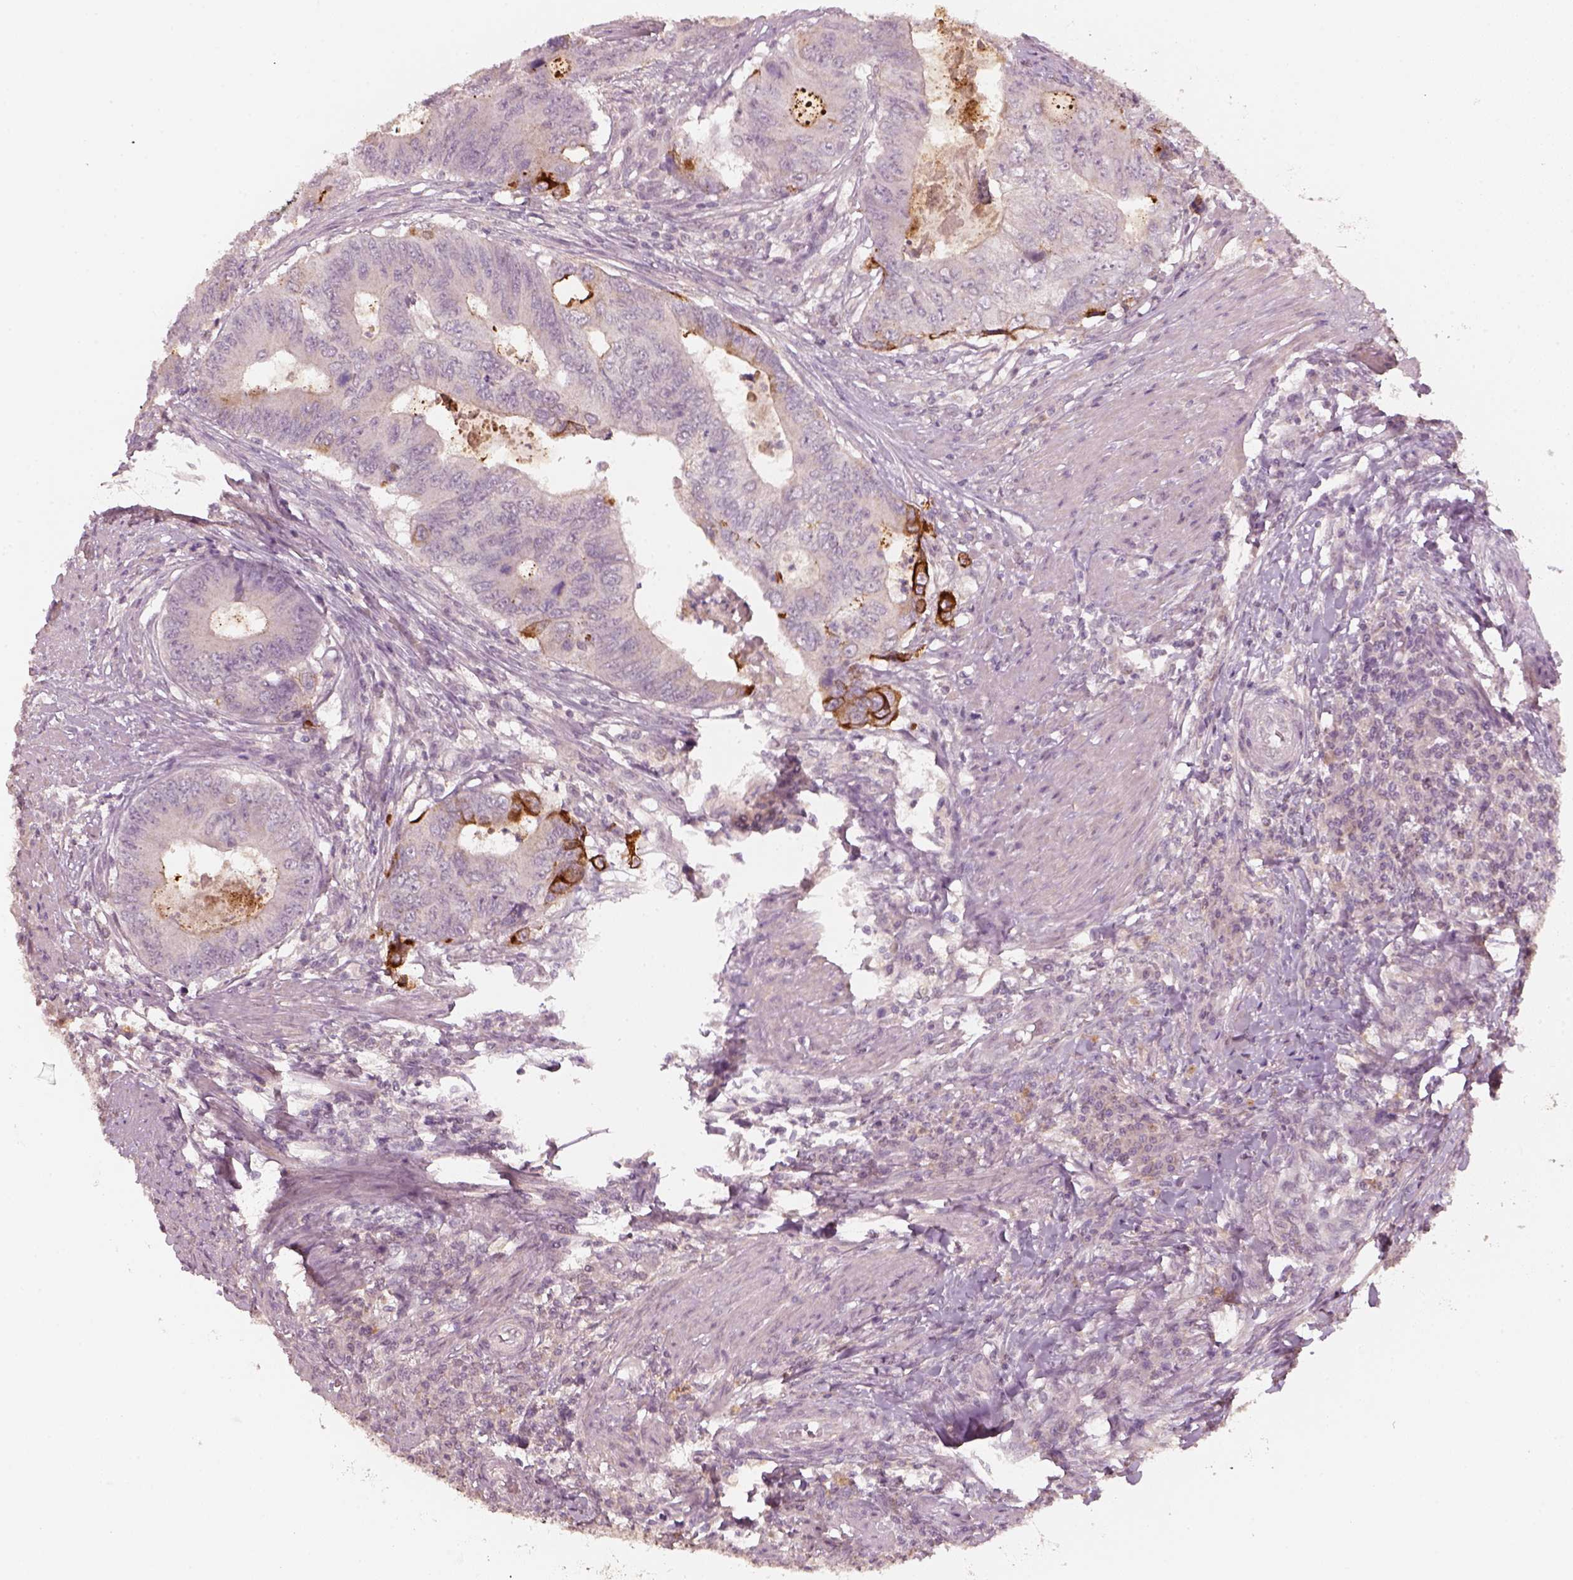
{"staining": {"intensity": "strong", "quantity": "<25%", "location": "cytoplasmic/membranous"}, "tissue": "colorectal cancer", "cell_type": "Tumor cells", "image_type": "cancer", "snomed": [{"axis": "morphology", "description": "Adenocarcinoma, NOS"}, {"axis": "topography", "description": "Colon"}], "caption": "High-magnification brightfield microscopy of adenocarcinoma (colorectal) stained with DAB (3,3'-diaminobenzidine) (brown) and counterstained with hematoxylin (blue). tumor cells exhibit strong cytoplasmic/membranous positivity is present in approximately<25% of cells.", "gene": "LAMC2", "patient": {"sex": "male", "age": 53}}